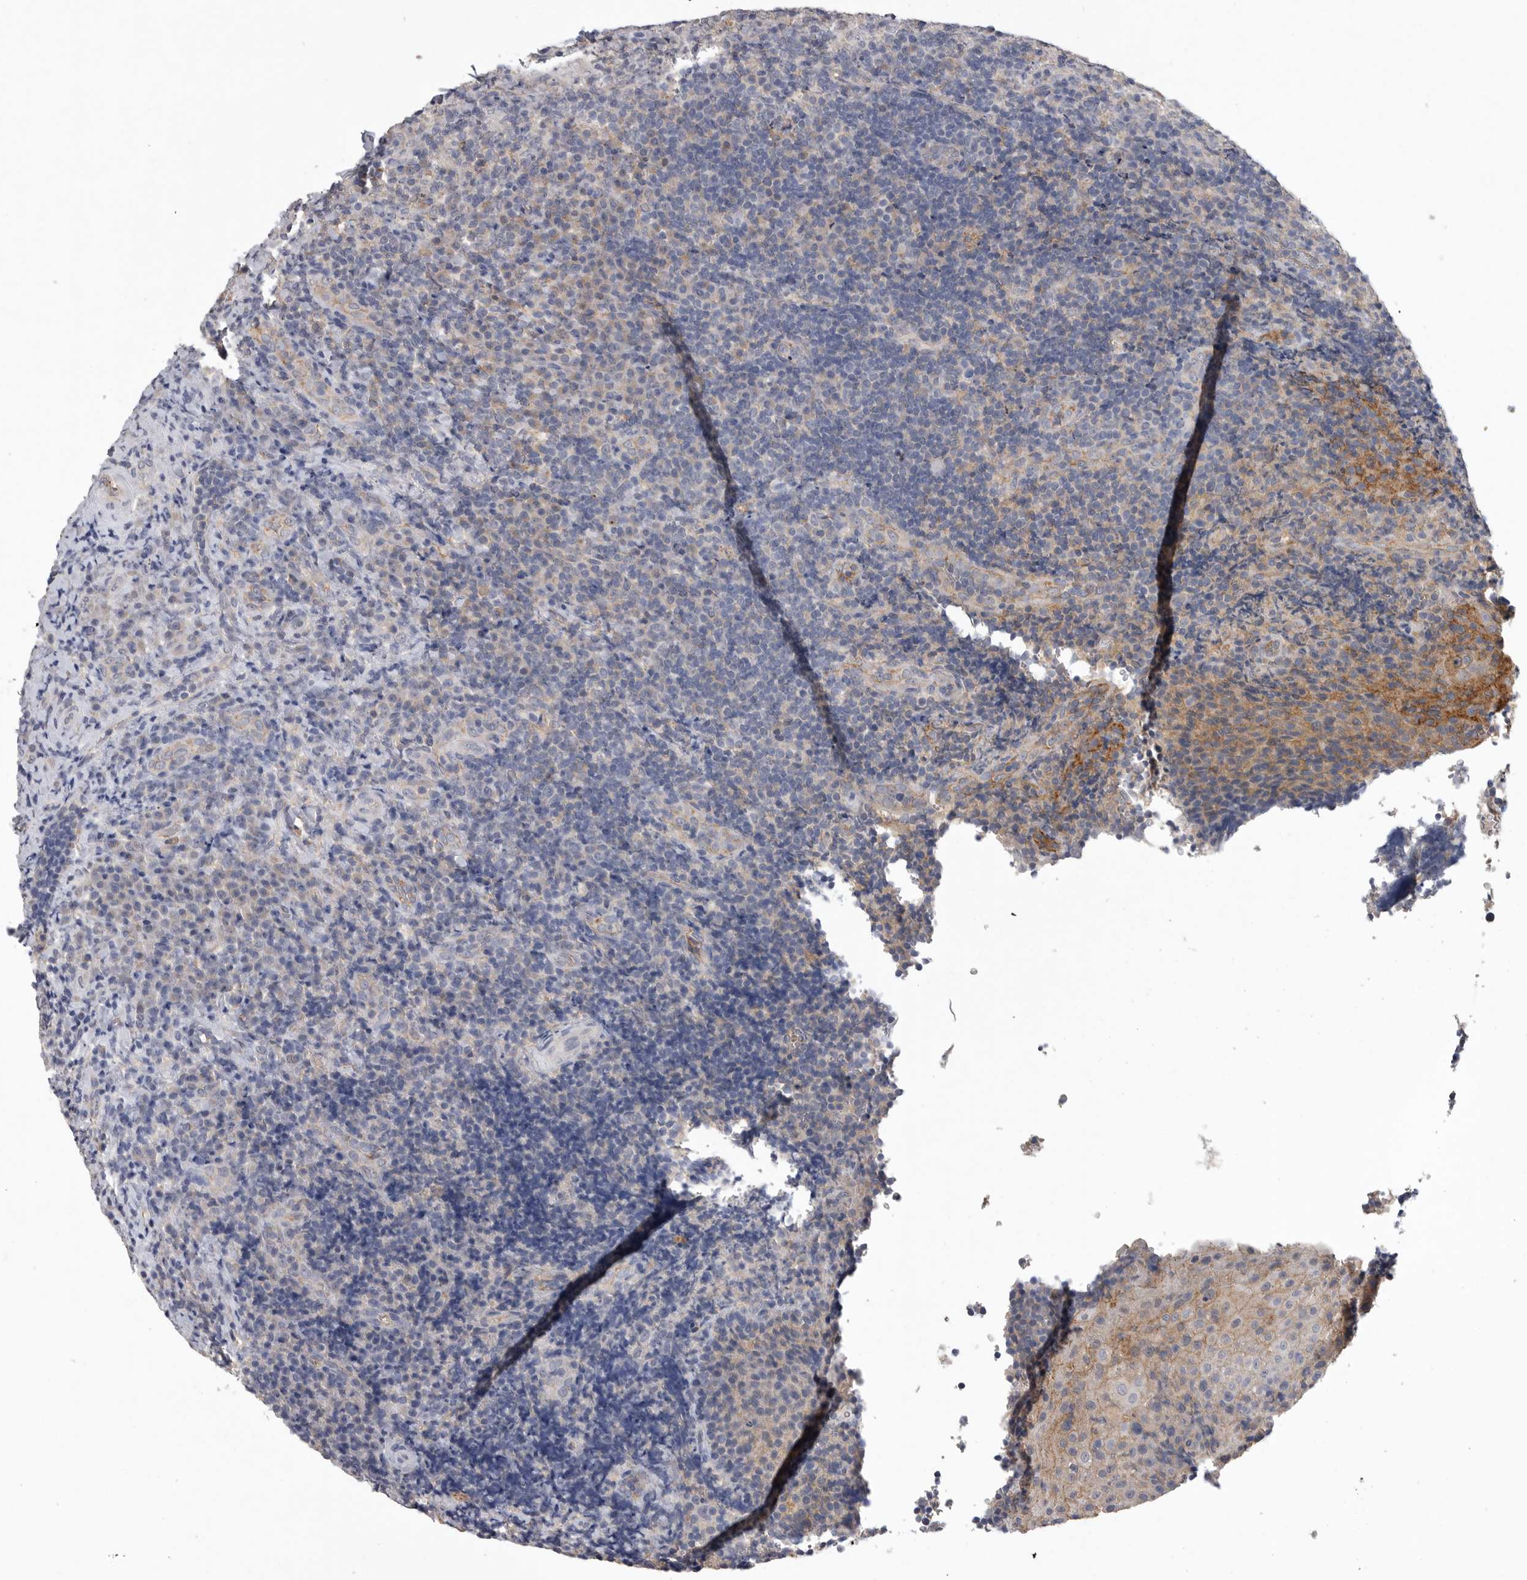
{"staining": {"intensity": "negative", "quantity": "none", "location": "none"}, "tissue": "lymphoma", "cell_type": "Tumor cells", "image_type": "cancer", "snomed": [{"axis": "morphology", "description": "Malignant lymphoma, non-Hodgkin's type, High grade"}, {"axis": "topography", "description": "Tonsil"}], "caption": "Tumor cells show no significant protein staining in malignant lymphoma, non-Hodgkin's type (high-grade).", "gene": "NECTIN2", "patient": {"sex": "female", "age": 36}}